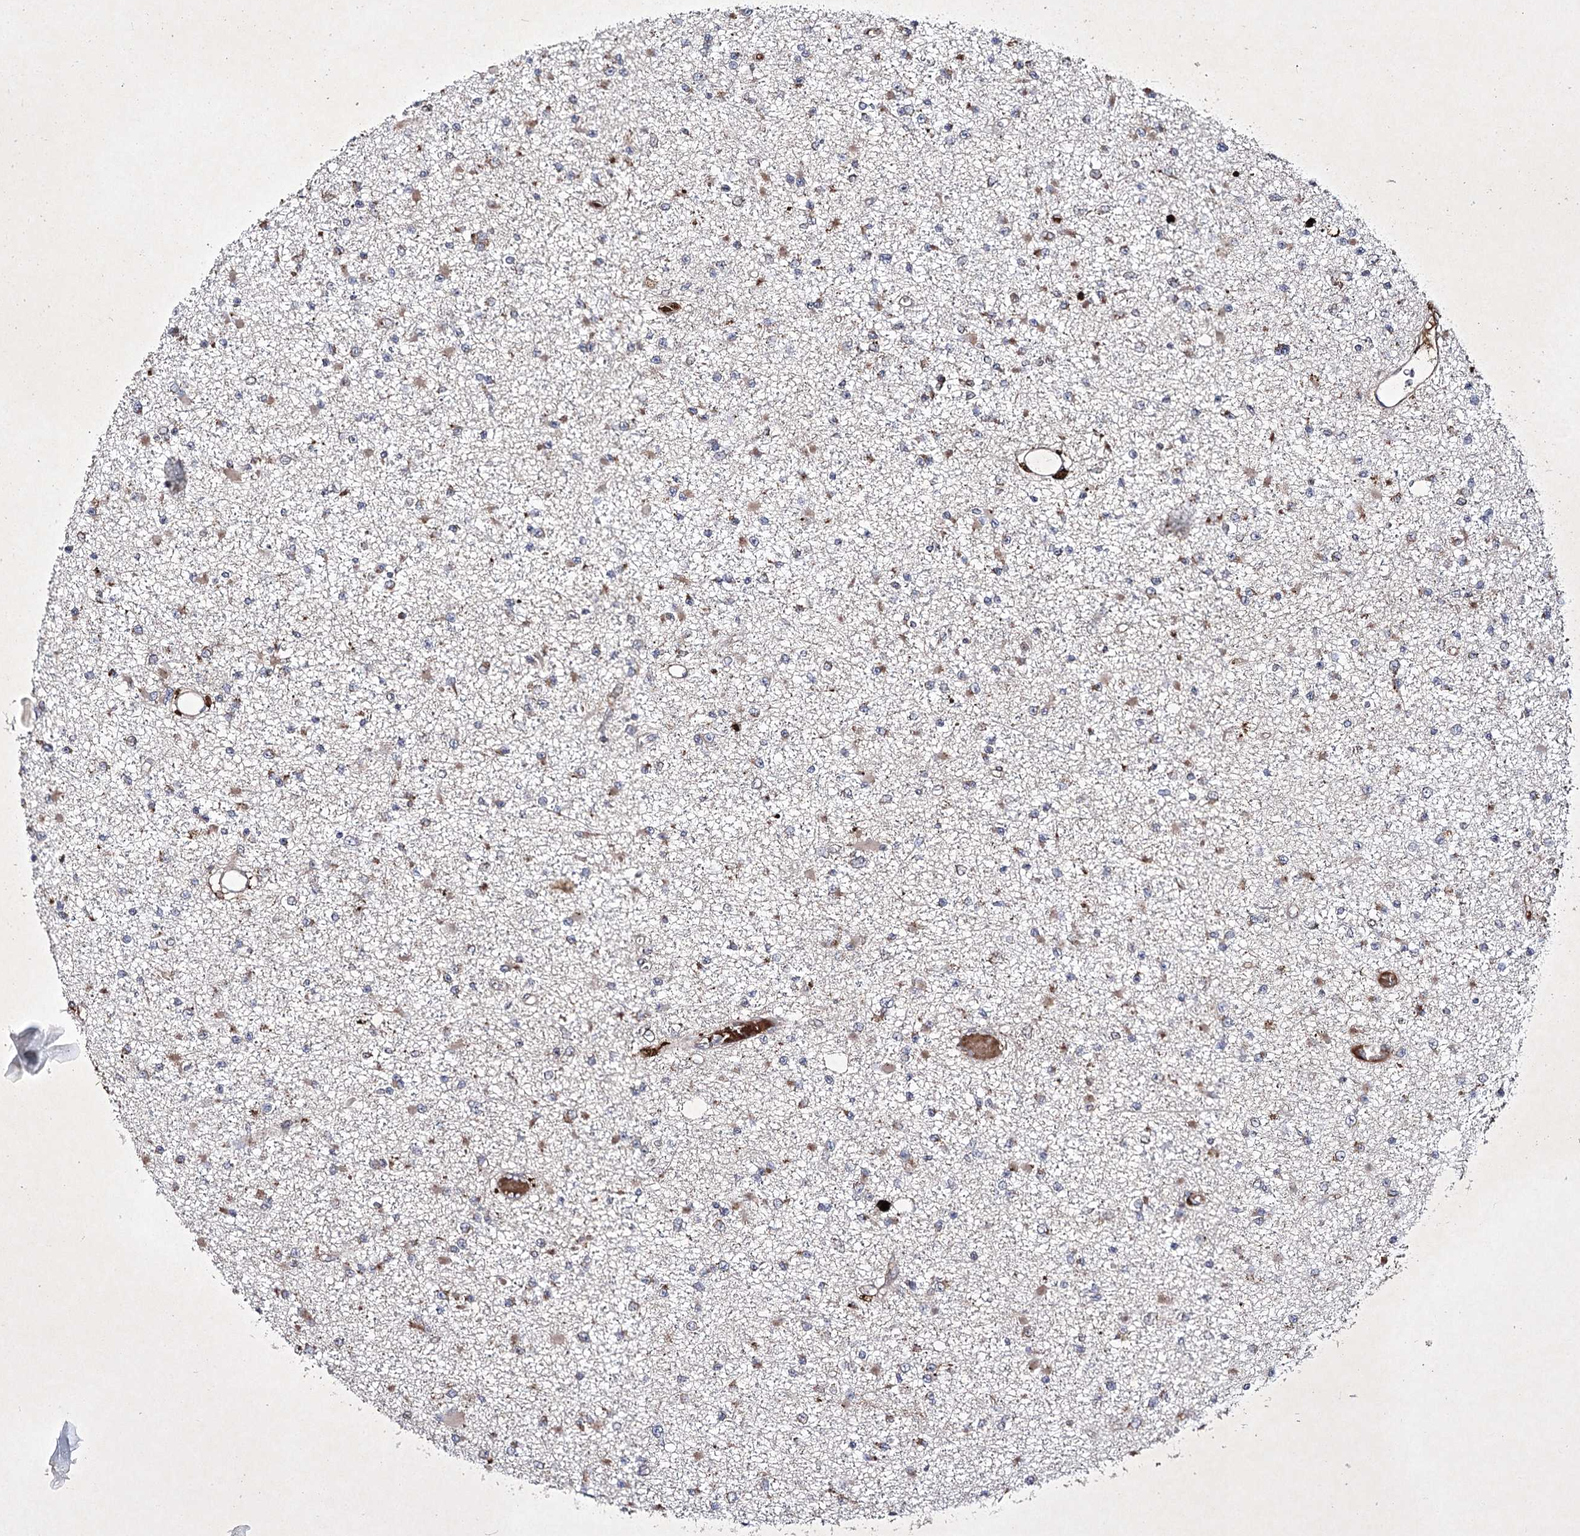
{"staining": {"intensity": "weak", "quantity": "<25%", "location": "cytoplasmic/membranous"}, "tissue": "glioma", "cell_type": "Tumor cells", "image_type": "cancer", "snomed": [{"axis": "morphology", "description": "Glioma, malignant, Low grade"}, {"axis": "topography", "description": "Brain"}], "caption": "Immunohistochemistry (IHC) of human glioma displays no positivity in tumor cells.", "gene": "ALG9", "patient": {"sex": "female", "age": 22}}